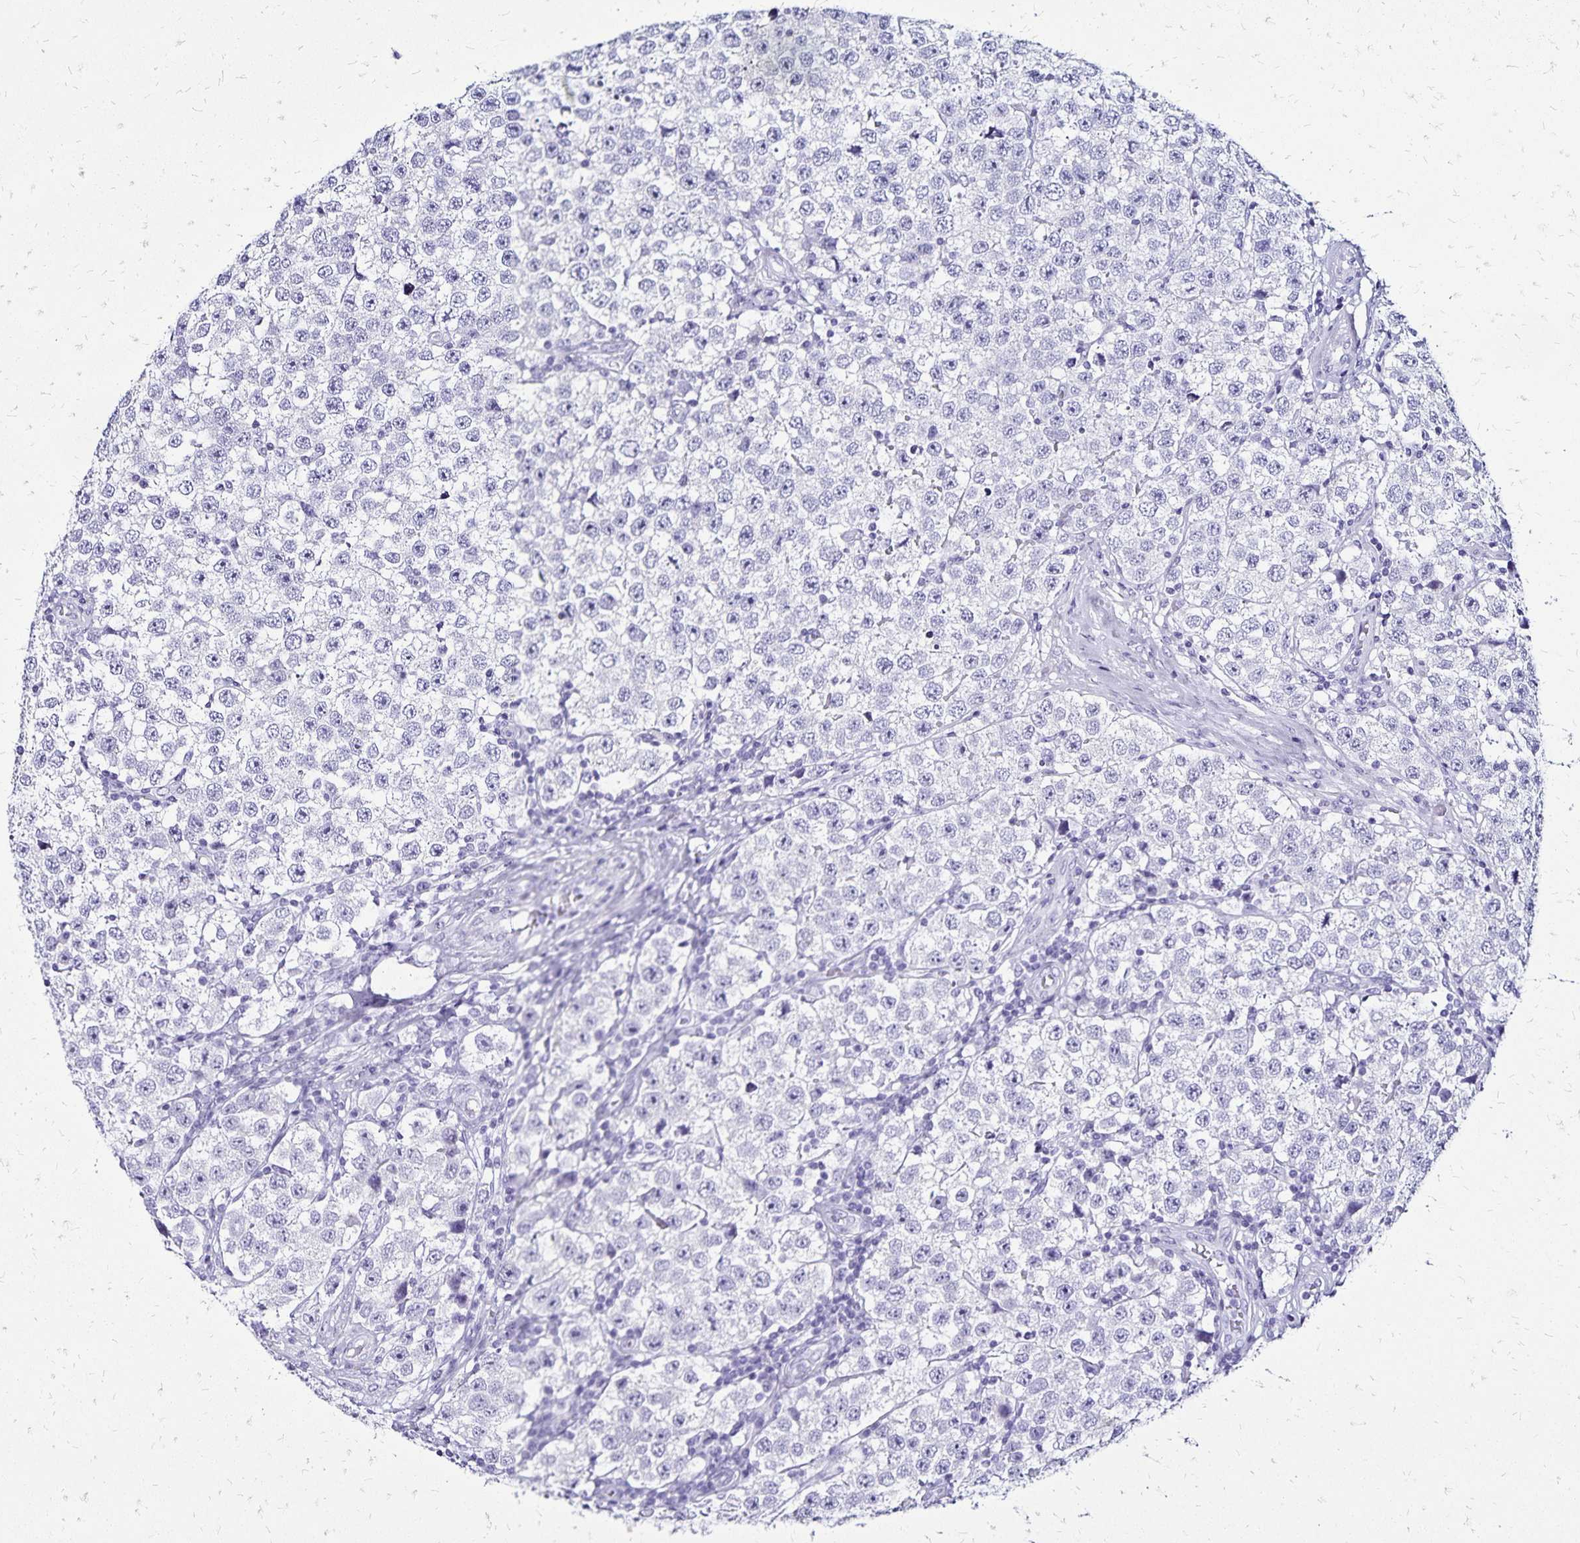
{"staining": {"intensity": "negative", "quantity": "none", "location": "none"}, "tissue": "testis cancer", "cell_type": "Tumor cells", "image_type": "cancer", "snomed": [{"axis": "morphology", "description": "Seminoma, NOS"}, {"axis": "topography", "description": "Testis"}], "caption": "Testis cancer stained for a protein using immunohistochemistry demonstrates no staining tumor cells.", "gene": "LIN28B", "patient": {"sex": "male", "age": 34}}